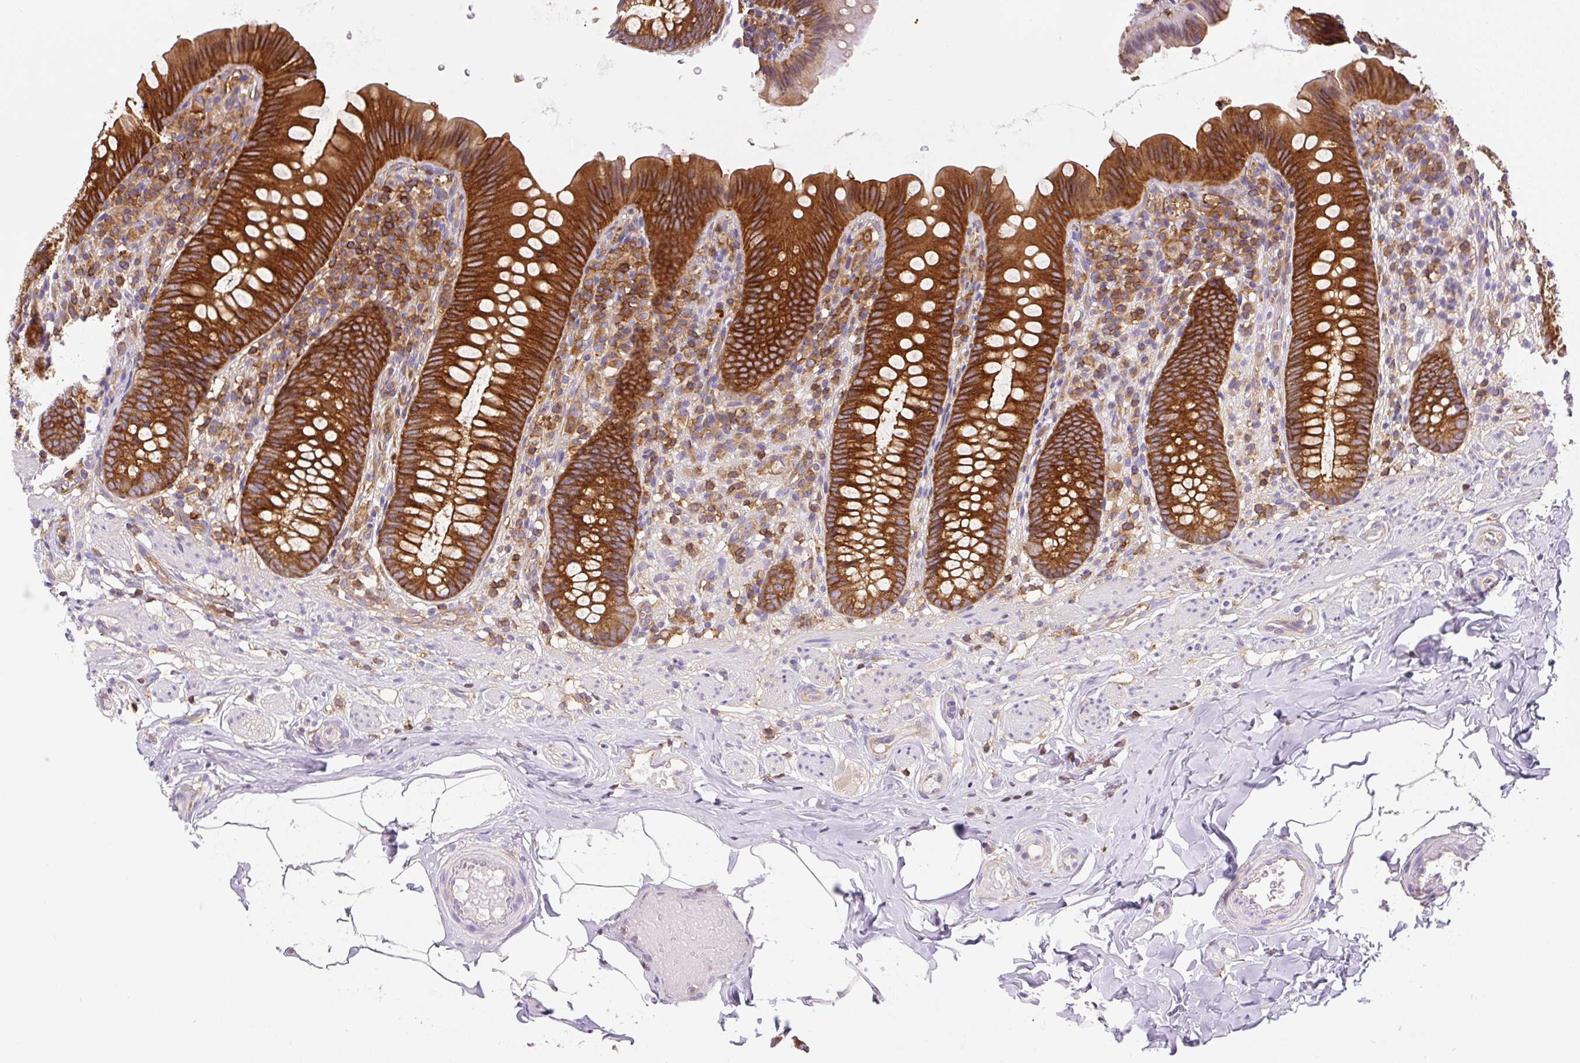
{"staining": {"intensity": "strong", "quantity": ">75%", "location": "cytoplasmic/membranous"}, "tissue": "appendix", "cell_type": "Glandular cells", "image_type": "normal", "snomed": [{"axis": "morphology", "description": "Normal tissue, NOS"}, {"axis": "topography", "description": "Appendix"}], "caption": "The immunohistochemical stain labels strong cytoplasmic/membranous positivity in glandular cells of benign appendix.", "gene": "DNM2", "patient": {"sex": "male", "age": 55}}